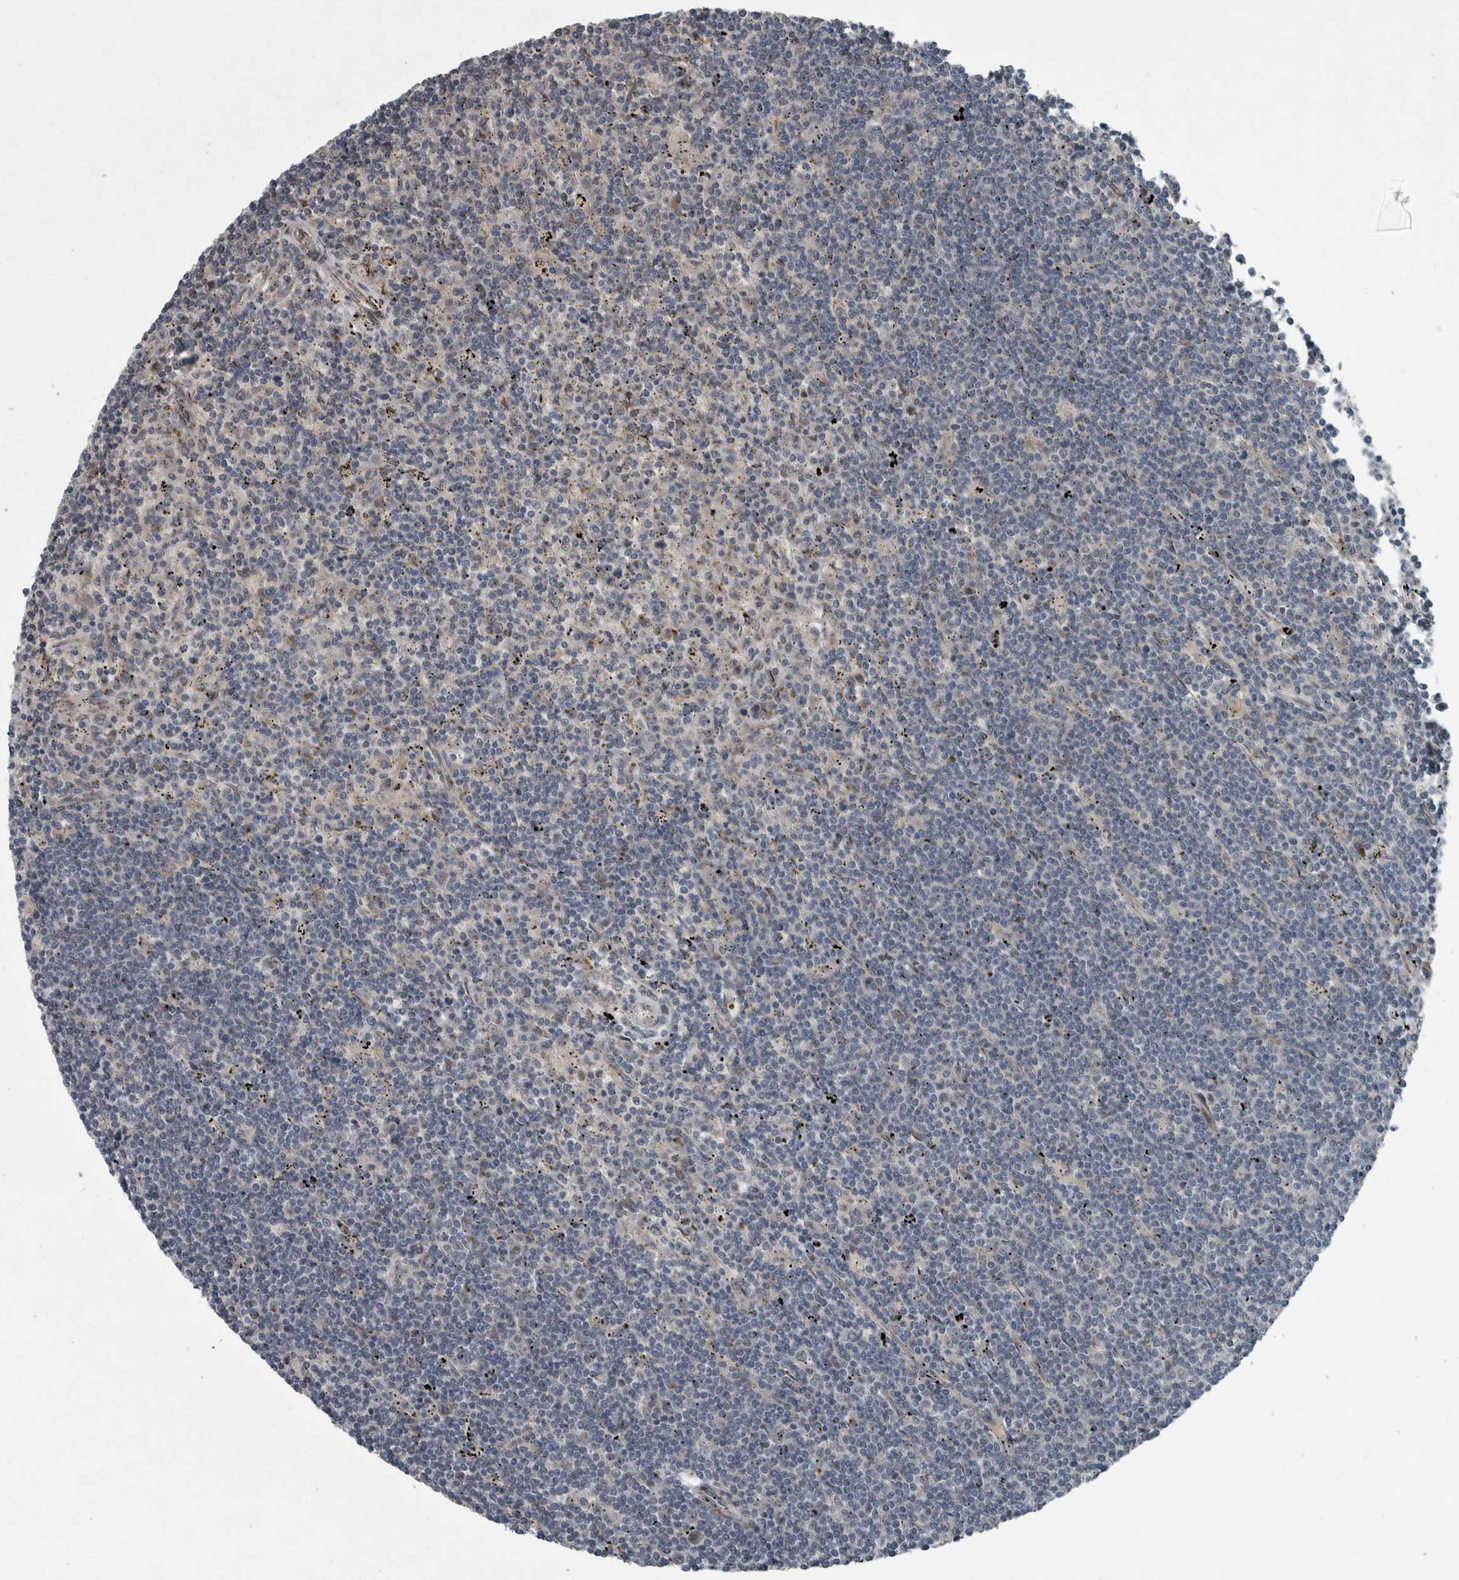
{"staining": {"intensity": "negative", "quantity": "none", "location": "none"}, "tissue": "lymphoma", "cell_type": "Tumor cells", "image_type": "cancer", "snomed": [{"axis": "morphology", "description": "Malignant lymphoma, non-Hodgkin's type, Low grade"}, {"axis": "topography", "description": "Spleen"}], "caption": "Immunohistochemistry histopathology image of neoplastic tissue: low-grade malignant lymphoma, non-Hodgkin's type stained with DAB shows no significant protein expression in tumor cells.", "gene": "ZNF345", "patient": {"sex": "male", "age": 76}}